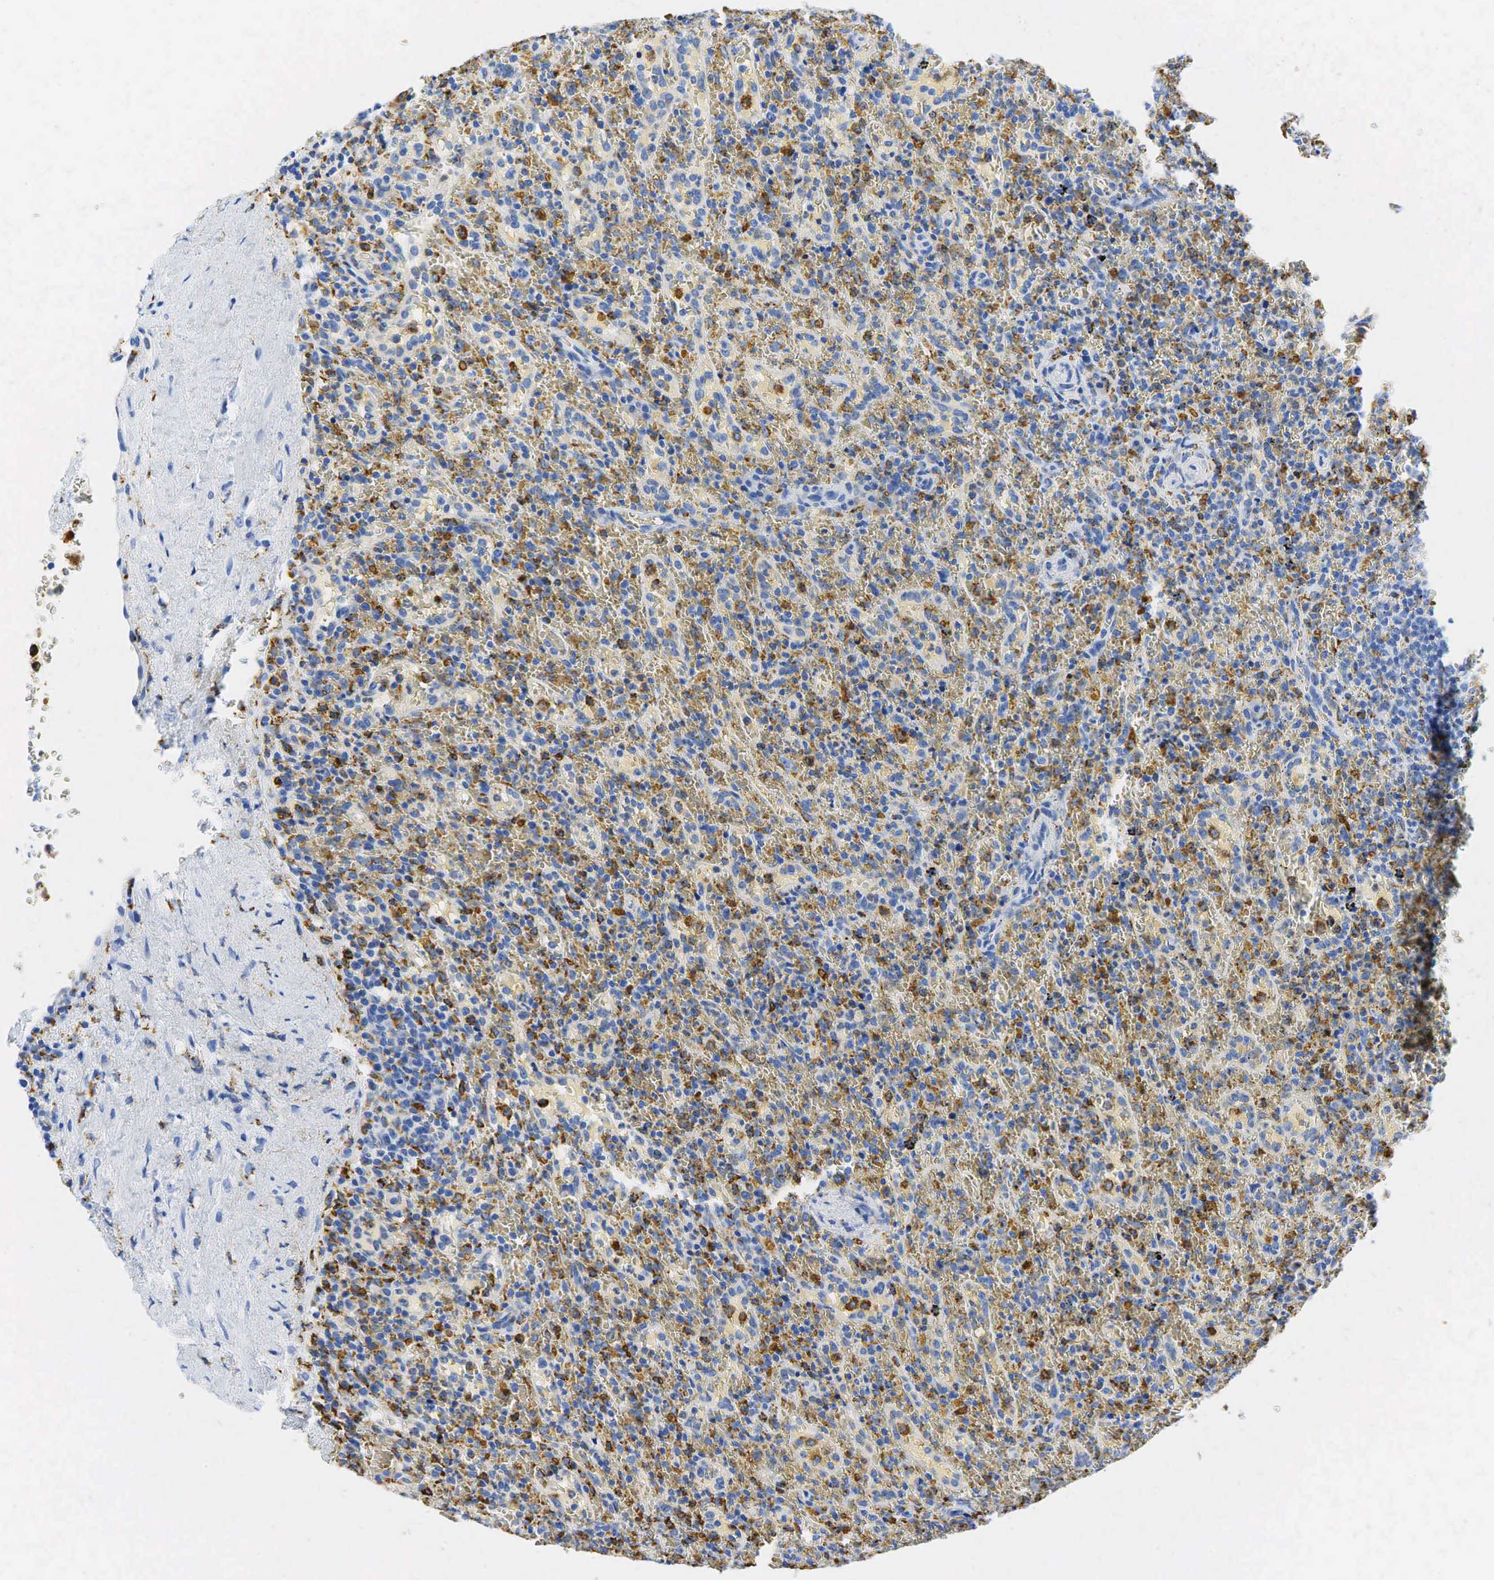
{"staining": {"intensity": "negative", "quantity": "none", "location": "none"}, "tissue": "lymphoma", "cell_type": "Tumor cells", "image_type": "cancer", "snomed": [{"axis": "morphology", "description": "Malignant lymphoma, non-Hodgkin's type, High grade"}, {"axis": "topography", "description": "Spleen"}, {"axis": "topography", "description": "Lymph node"}], "caption": "High magnification brightfield microscopy of malignant lymphoma, non-Hodgkin's type (high-grade) stained with DAB (brown) and counterstained with hematoxylin (blue): tumor cells show no significant expression.", "gene": "CD68", "patient": {"sex": "female", "age": 70}}